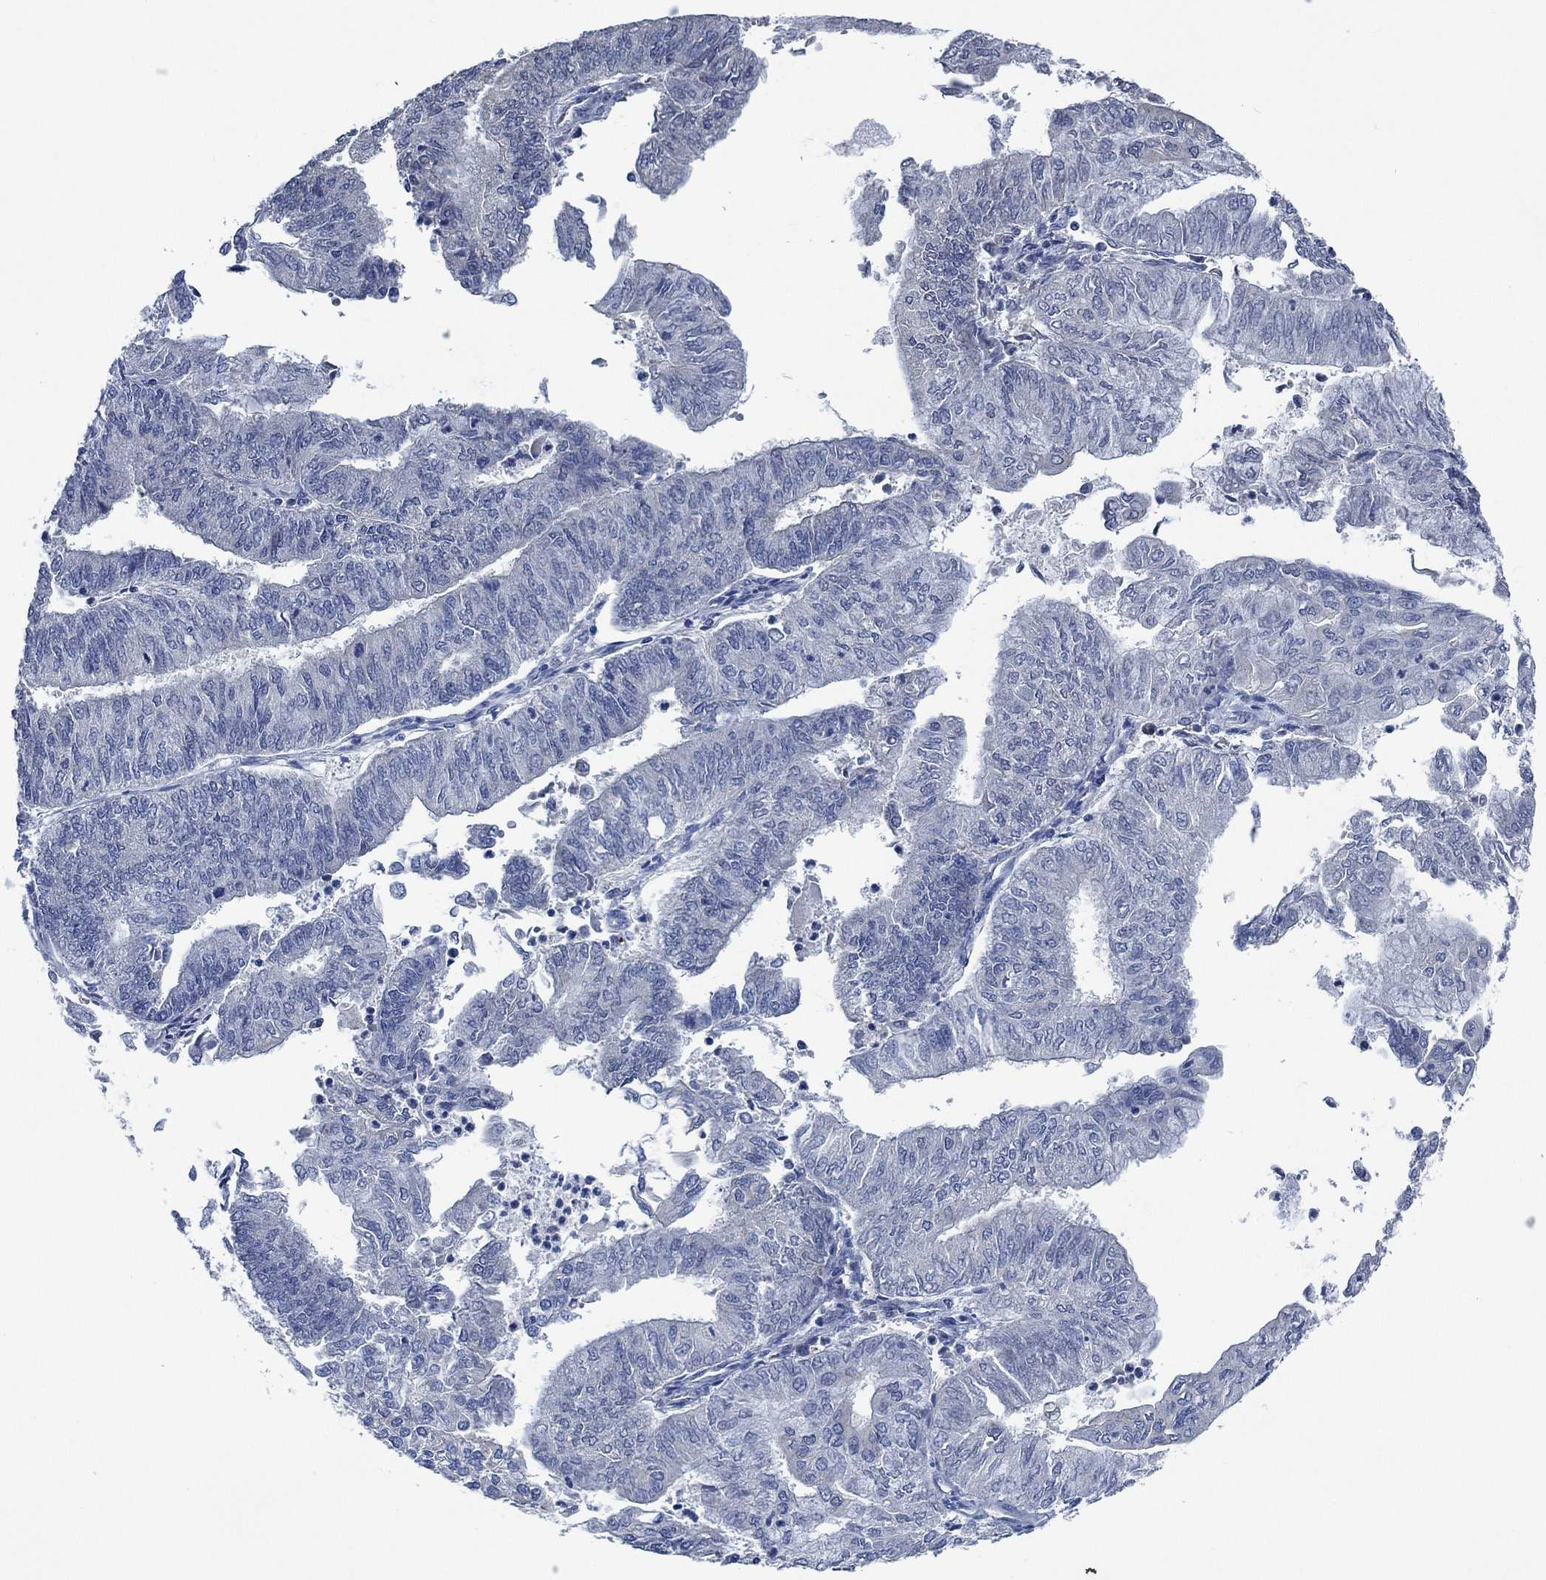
{"staining": {"intensity": "negative", "quantity": "none", "location": "none"}, "tissue": "endometrial cancer", "cell_type": "Tumor cells", "image_type": "cancer", "snomed": [{"axis": "morphology", "description": "Adenocarcinoma, NOS"}, {"axis": "topography", "description": "Endometrium"}], "caption": "An immunohistochemistry image of endometrial cancer is shown. There is no staining in tumor cells of endometrial cancer.", "gene": "OBSCN", "patient": {"sex": "female", "age": 59}}